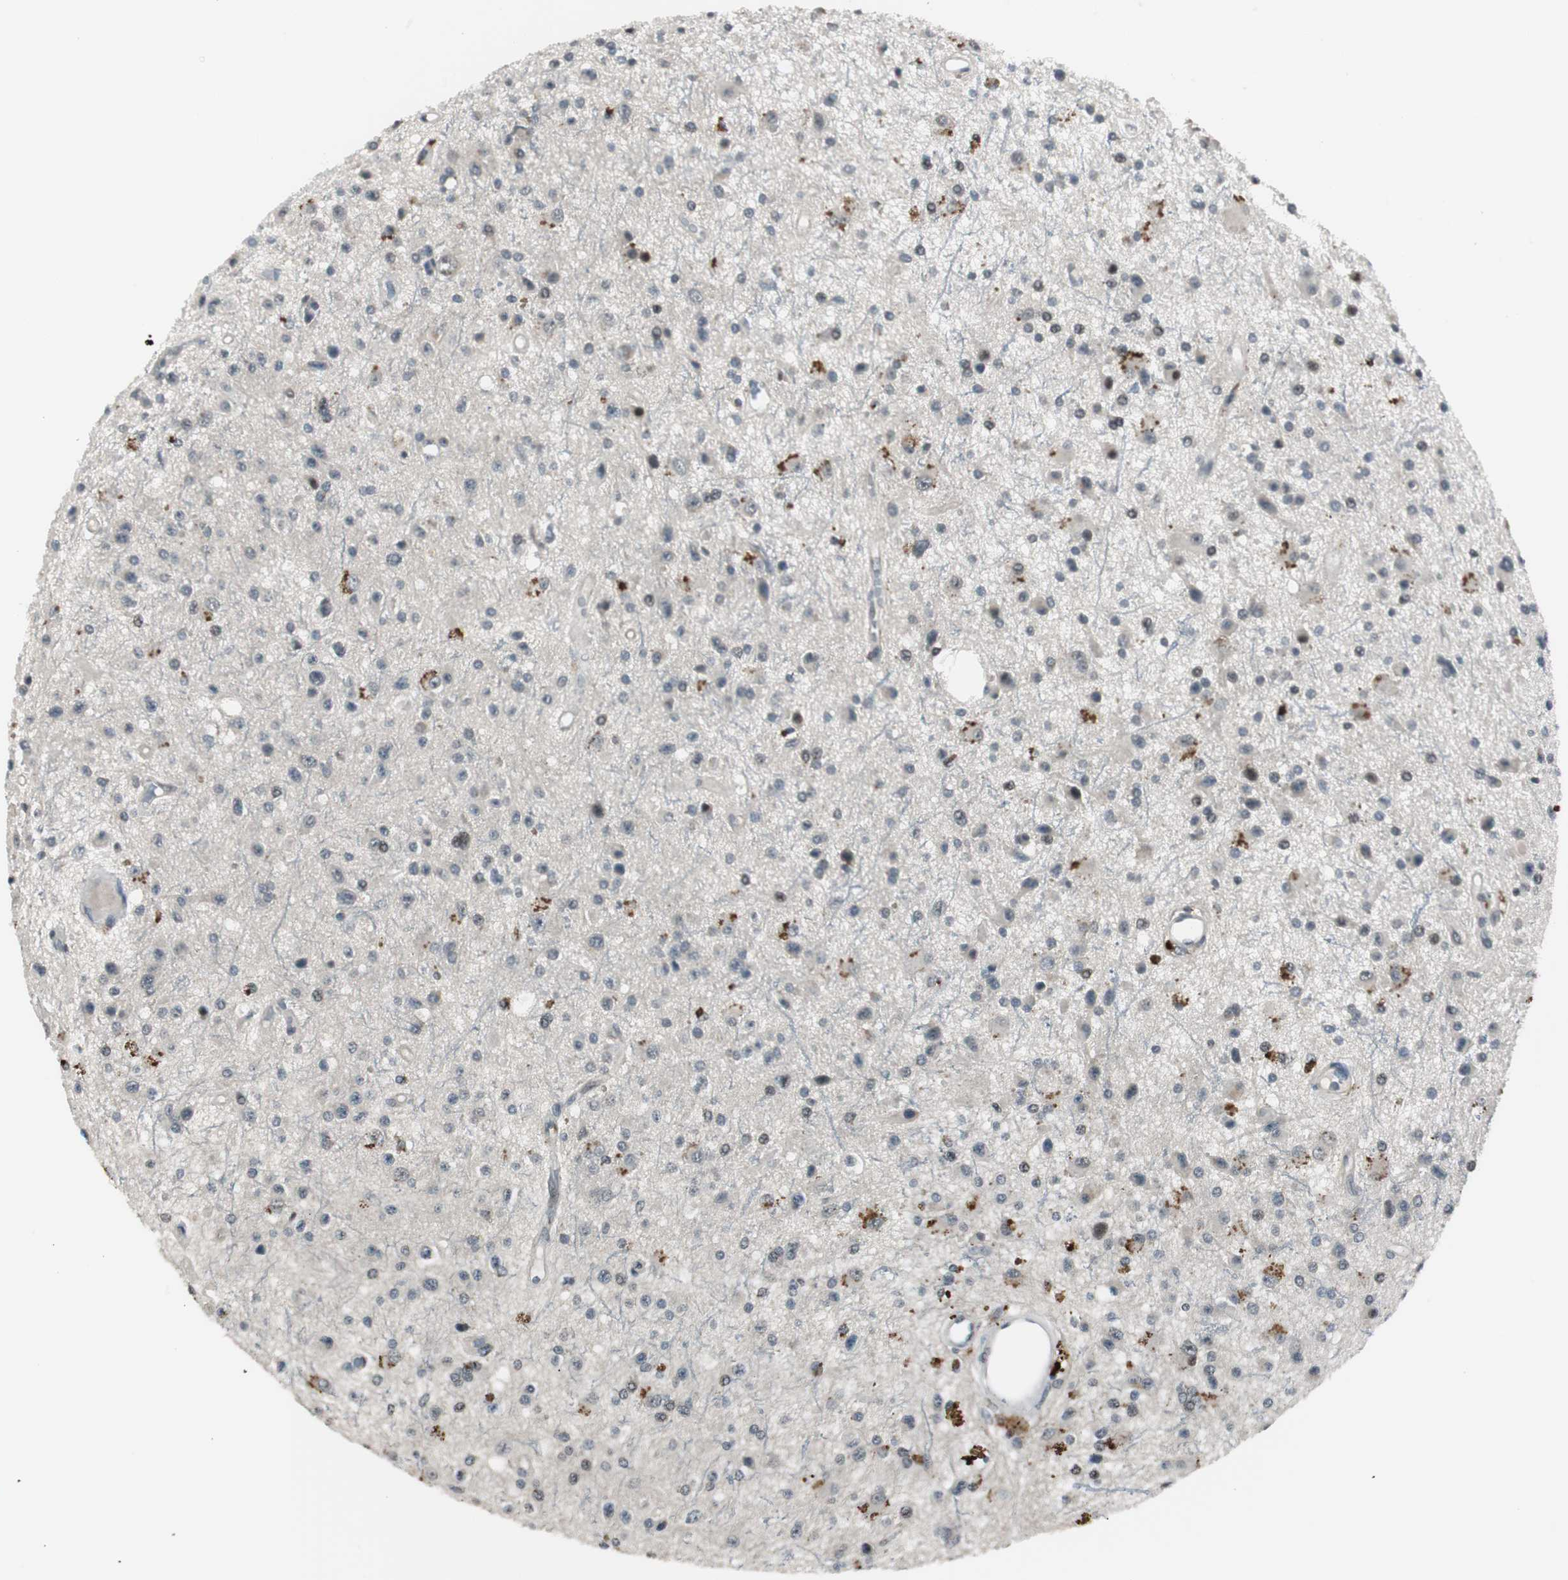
{"staining": {"intensity": "moderate", "quantity": "<25%", "location": "cytoplasmic/membranous"}, "tissue": "glioma", "cell_type": "Tumor cells", "image_type": "cancer", "snomed": [{"axis": "morphology", "description": "Glioma, malignant, Low grade"}, {"axis": "topography", "description": "Brain"}], "caption": "There is low levels of moderate cytoplasmic/membranous positivity in tumor cells of malignant low-grade glioma, as demonstrated by immunohistochemical staining (brown color).", "gene": "BOLA1", "patient": {"sex": "male", "age": 58}}